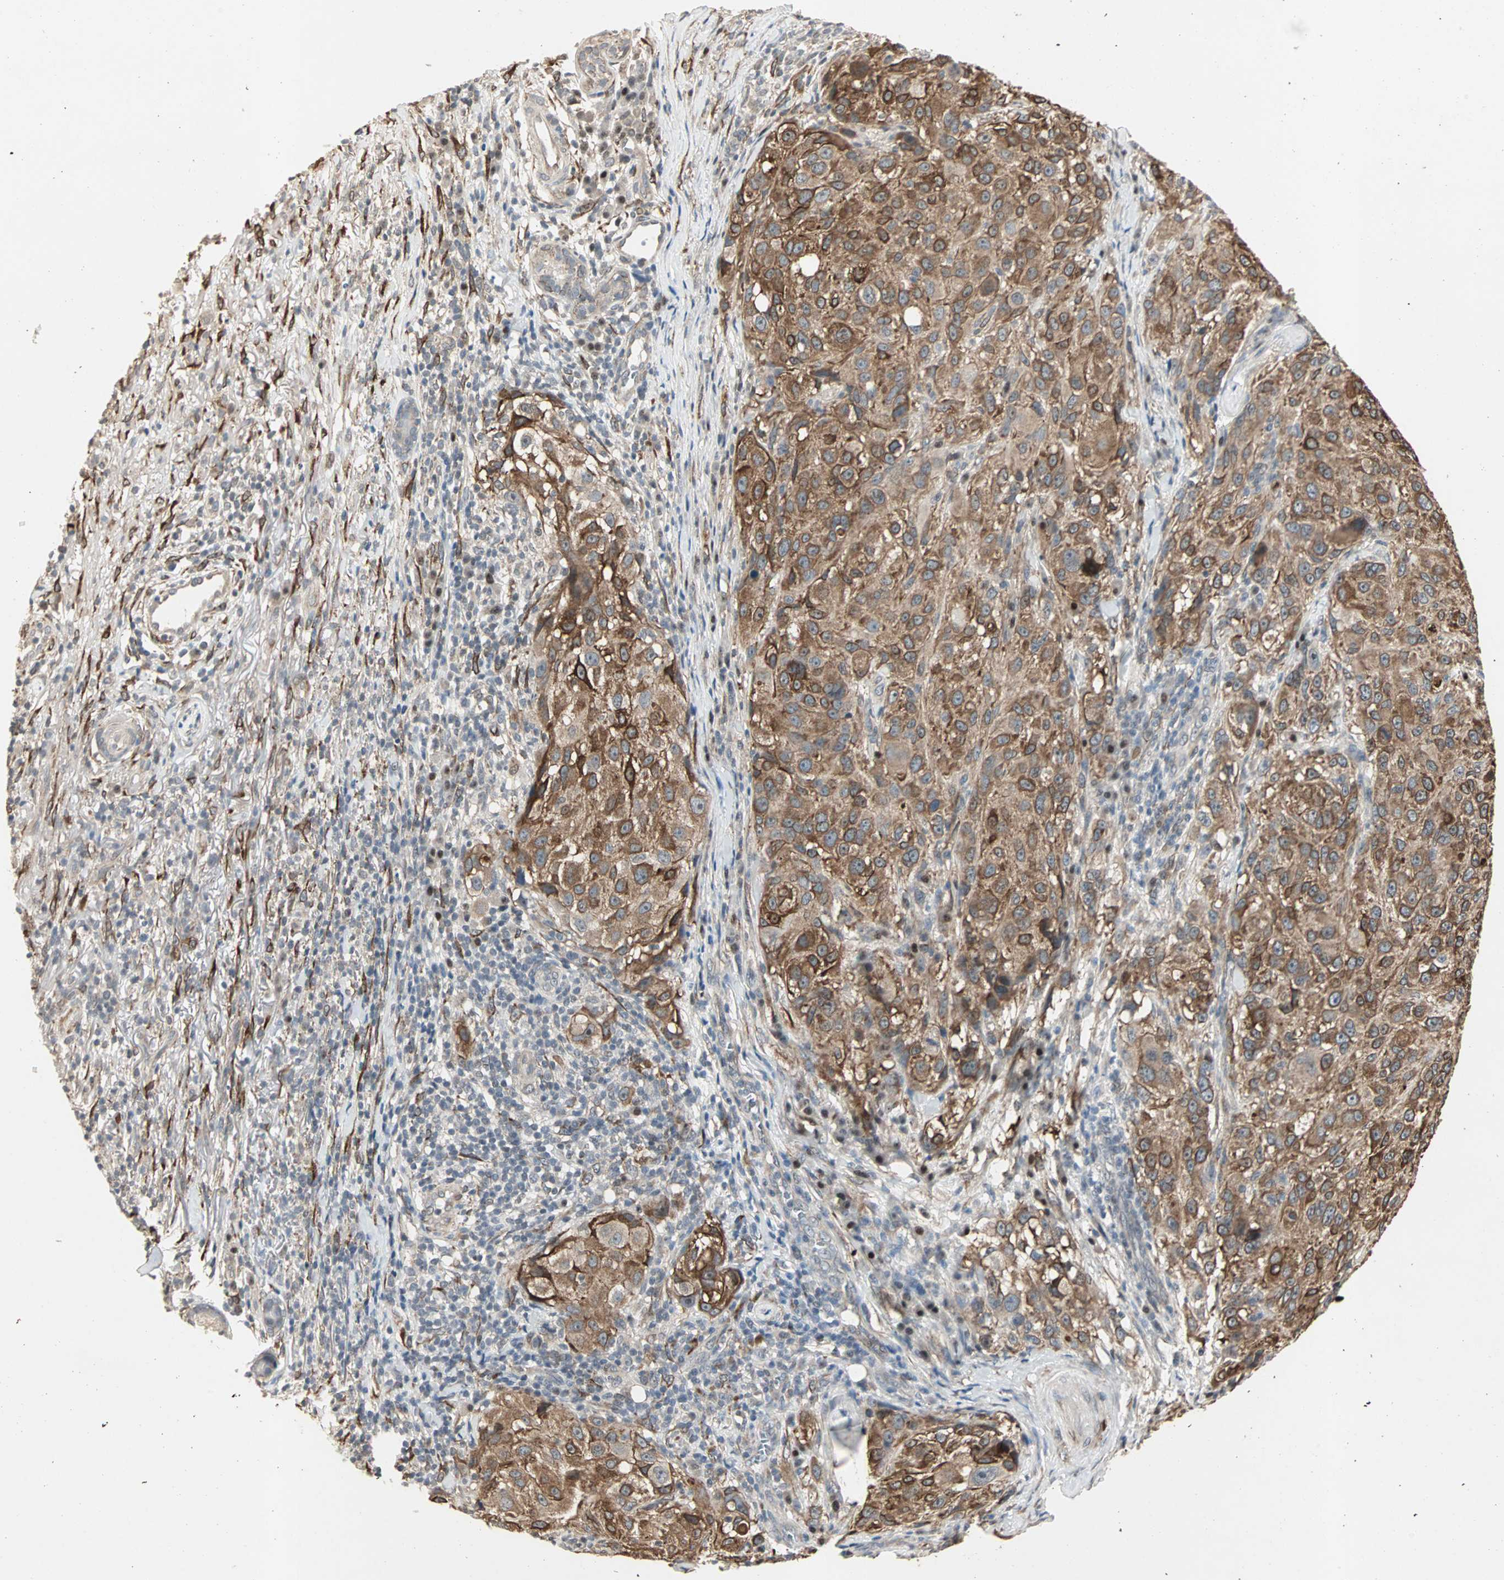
{"staining": {"intensity": "moderate", "quantity": ">75%", "location": "cytoplasmic/membranous"}, "tissue": "melanoma", "cell_type": "Tumor cells", "image_type": "cancer", "snomed": [{"axis": "morphology", "description": "Necrosis, NOS"}, {"axis": "morphology", "description": "Malignant melanoma, NOS"}, {"axis": "topography", "description": "Skin"}], "caption": "Immunohistochemical staining of human melanoma shows medium levels of moderate cytoplasmic/membranous staining in approximately >75% of tumor cells. (DAB (3,3'-diaminobenzidine) = brown stain, brightfield microscopy at high magnification).", "gene": "TRPV4", "patient": {"sex": "female", "age": 87}}